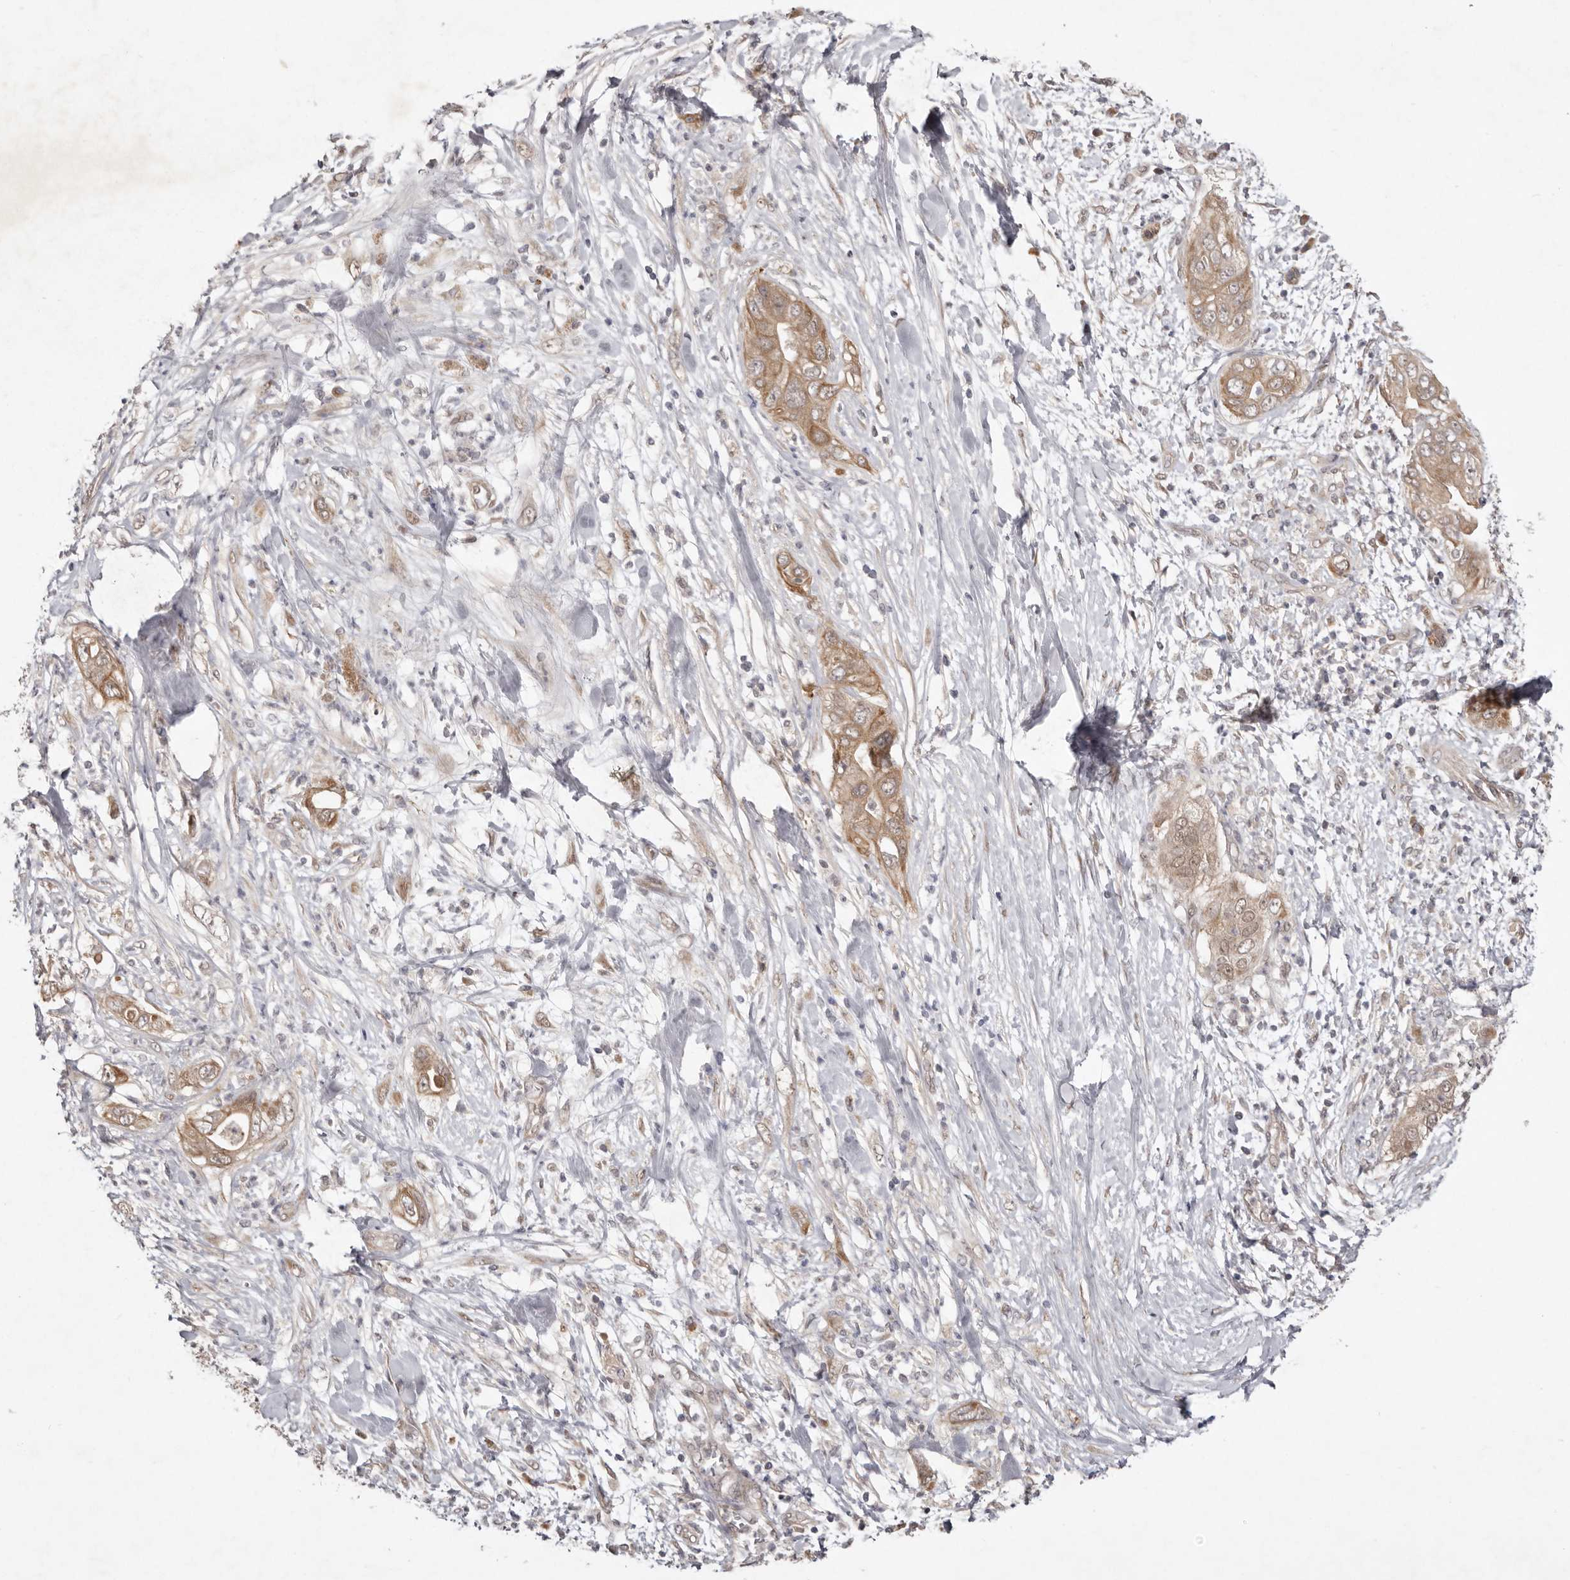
{"staining": {"intensity": "moderate", "quantity": ">75%", "location": "cytoplasmic/membranous"}, "tissue": "pancreatic cancer", "cell_type": "Tumor cells", "image_type": "cancer", "snomed": [{"axis": "morphology", "description": "Adenocarcinoma, NOS"}, {"axis": "topography", "description": "Pancreas"}], "caption": "DAB immunohistochemical staining of human pancreatic cancer (adenocarcinoma) demonstrates moderate cytoplasmic/membranous protein positivity in approximately >75% of tumor cells. The staining was performed using DAB, with brown indicating positive protein expression. Nuclei are stained blue with hematoxylin.", "gene": "NSUN4", "patient": {"sex": "female", "age": 78}}